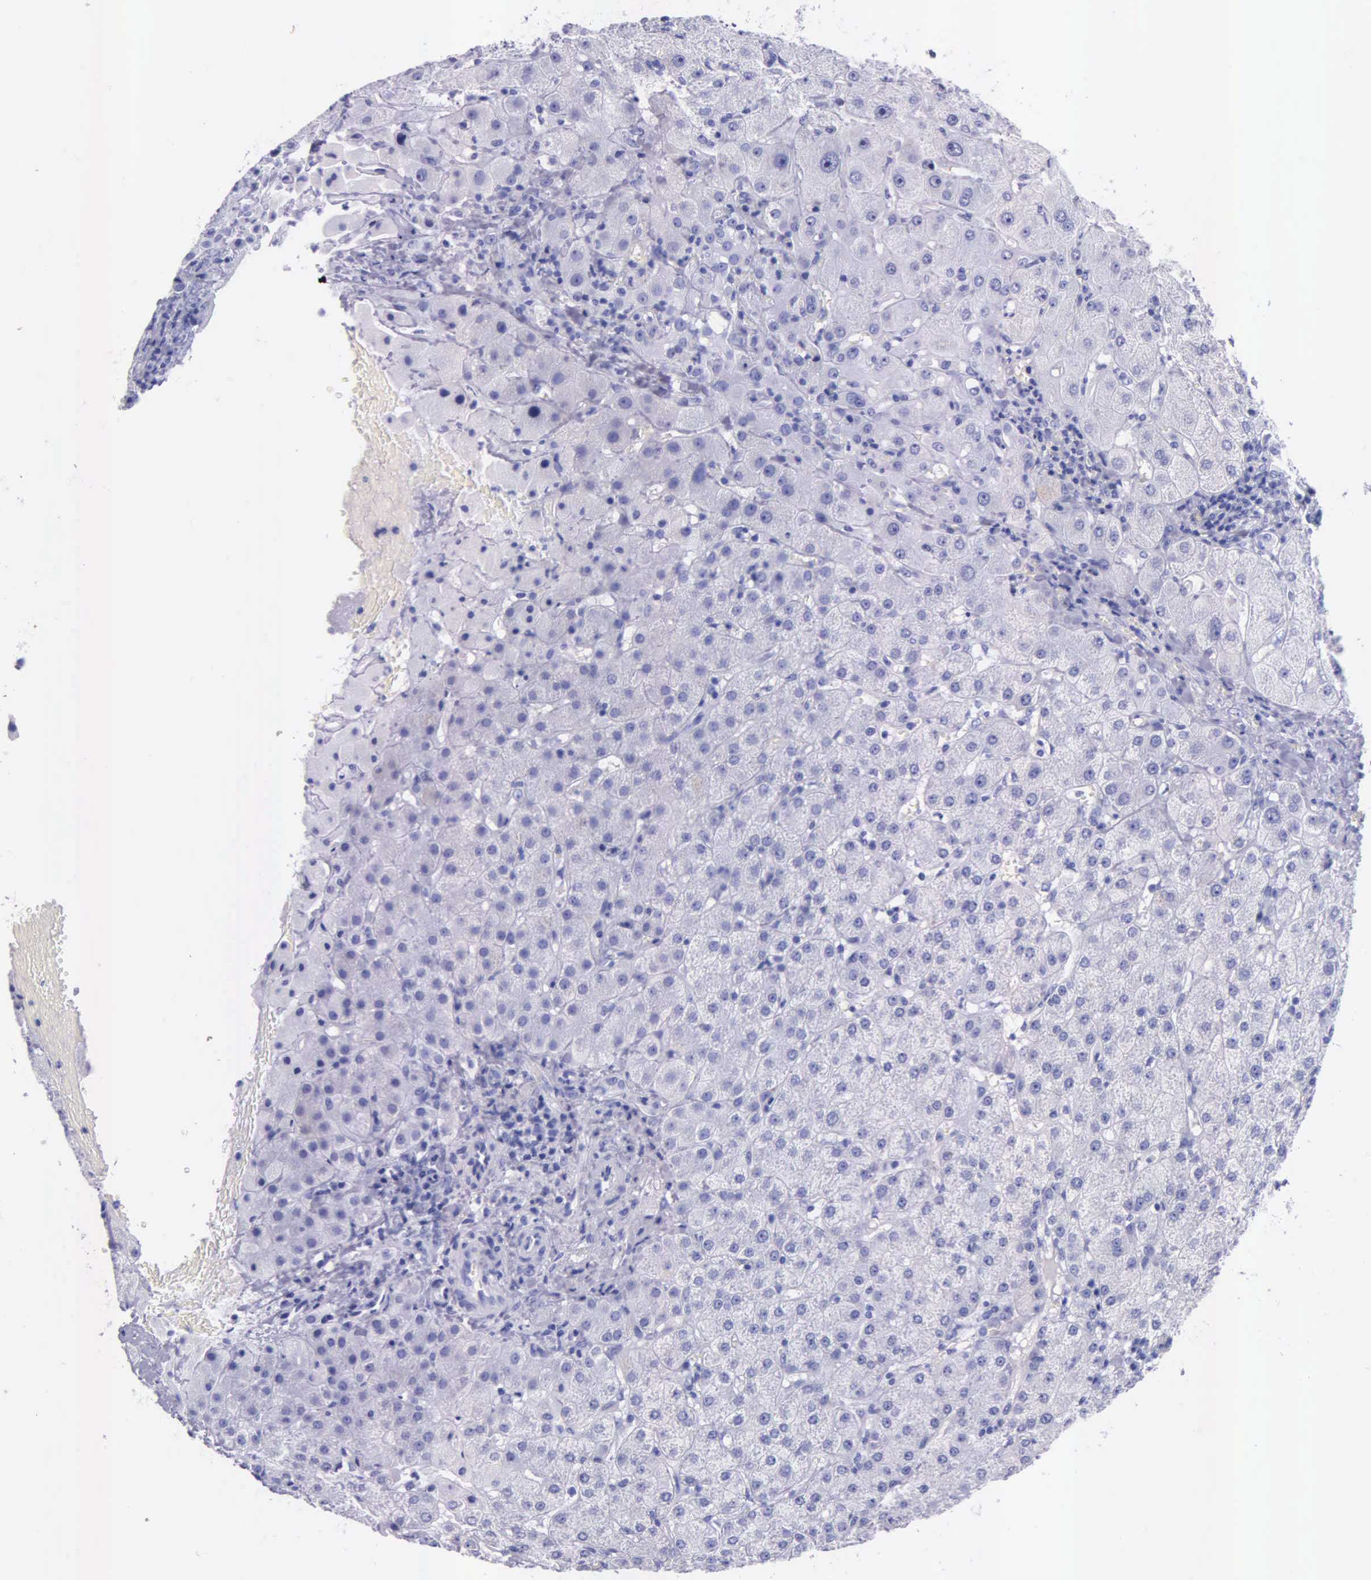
{"staining": {"intensity": "negative", "quantity": "none", "location": "none"}, "tissue": "liver", "cell_type": "Cholangiocytes", "image_type": "normal", "snomed": [{"axis": "morphology", "description": "Normal tissue, NOS"}, {"axis": "topography", "description": "Liver"}], "caption": "Immunohistochemical staining of normal liver shows no significant positivity in cholangiocytes.", "gene": "KLK2", "patient": {"sex": "female", "age": 79}}